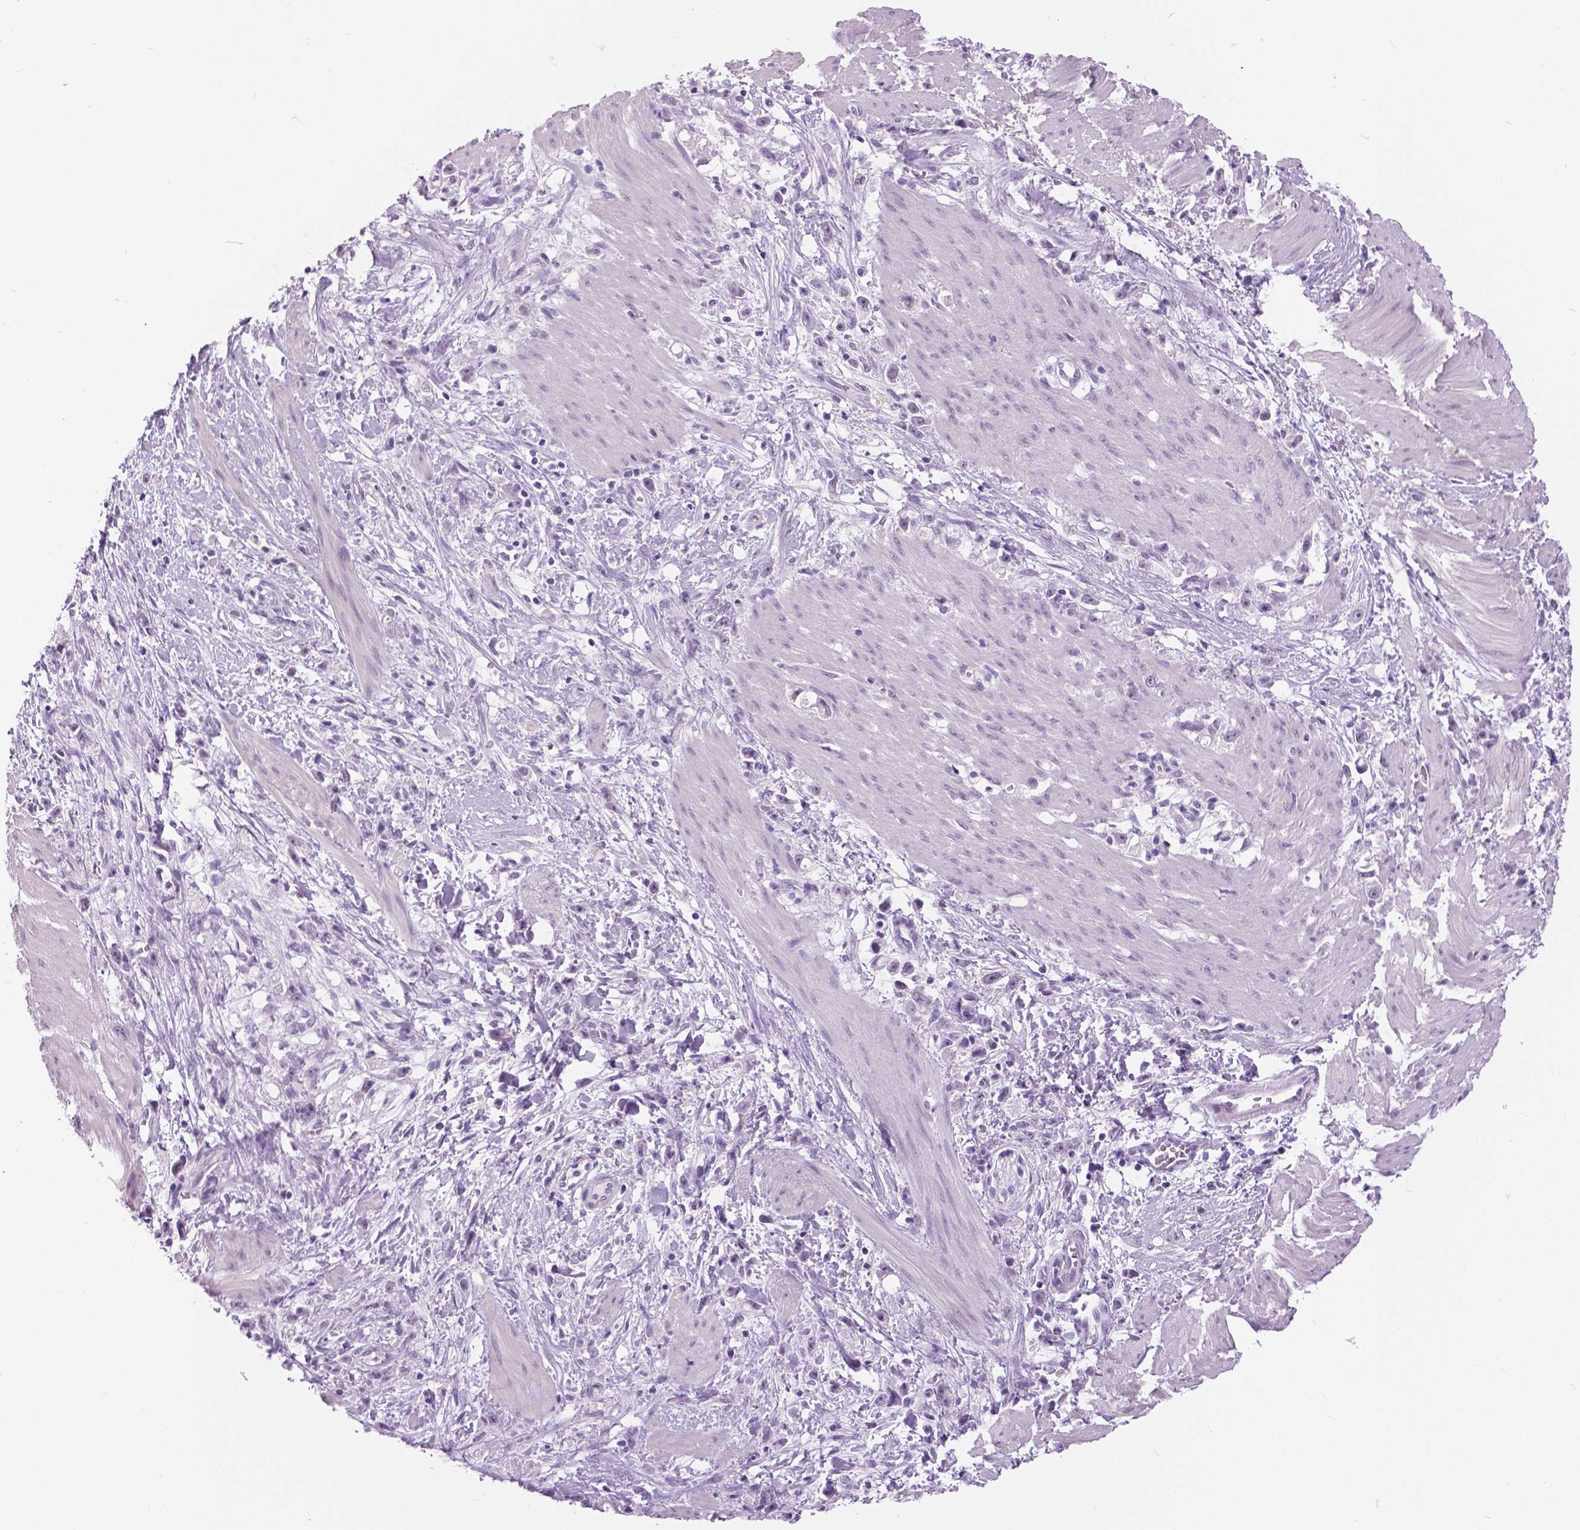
{"staining": {"intensity": "negative", "quantity": "none", "location": "none"}, "tissue": "stomach cancer", "cell_type": "Tumor cells", "image_type": "cancer", "snomed": [{"axis": "morphology", "description": "Adenocarcinoma, NOS"}, {"axis": "topography", "description": "Stomach"}], "caption": "DAB (3,3'-diaminobenzidine) immunohistochemical staining of stomach adenocarcinoma shows no significant positivity in tumor cells.", "gene": "MYOM1", "patient": {"sex": "female", "age": 59}}